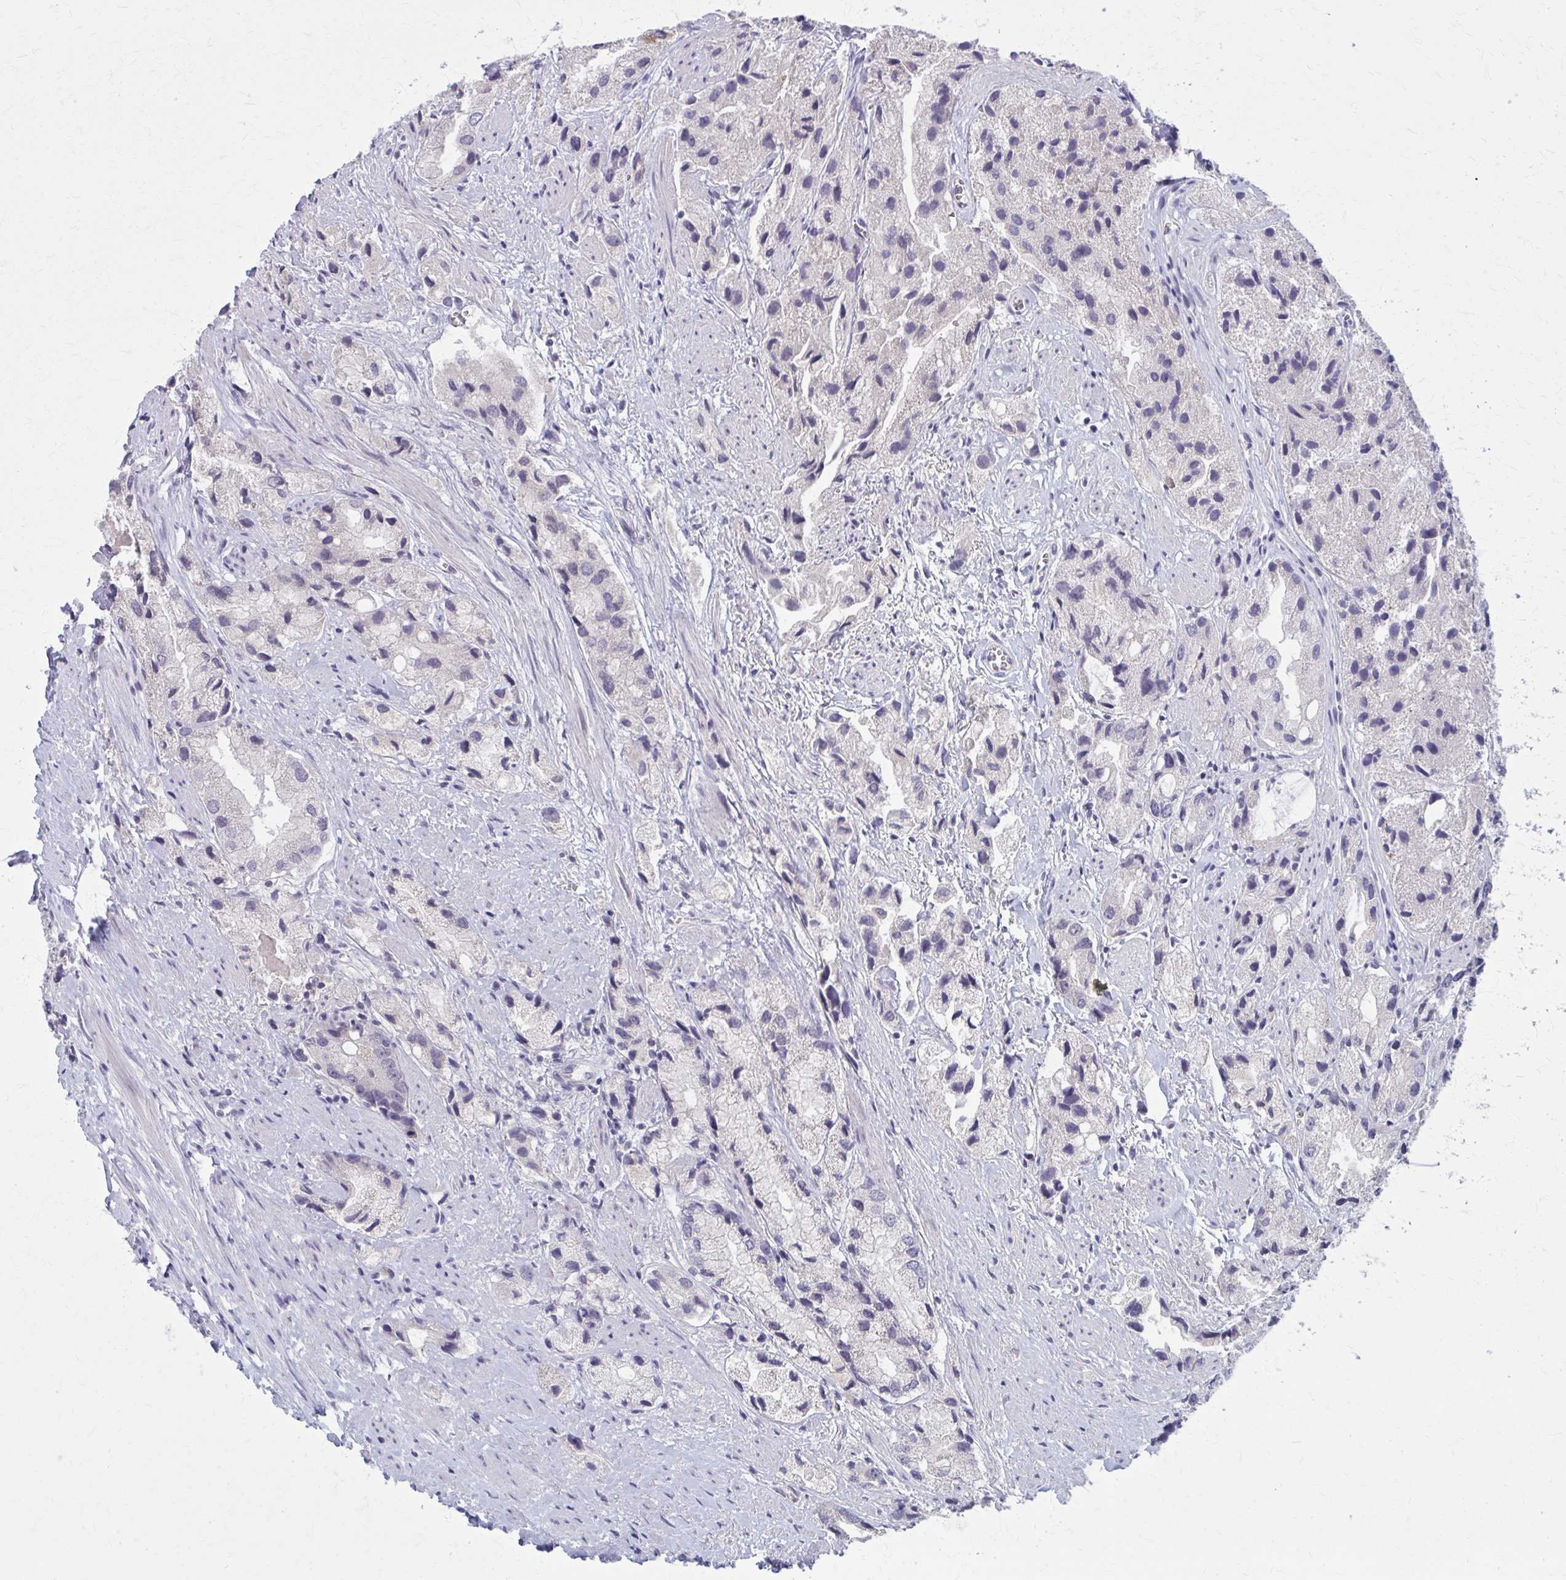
{"staining": {"intensity": "negative", "quantity": "none", "location": "none"}, "tissue": "prostate cancer", "cell_type": "Tumor cells", "image_type": "cancer", "snomed": [{"axis": "morphology", "description": "Adenocarcinoma, Low grade"}, {"axis": "topography", "description": "Prostate"}], "caption": "Prostate low-grade adenocarcinoma stained for a protein using immunohistochemistry (IHC) shows no expression tumor cells.", "gene": "OR4A47", "patient": {"sex": "male", "age": 69}}